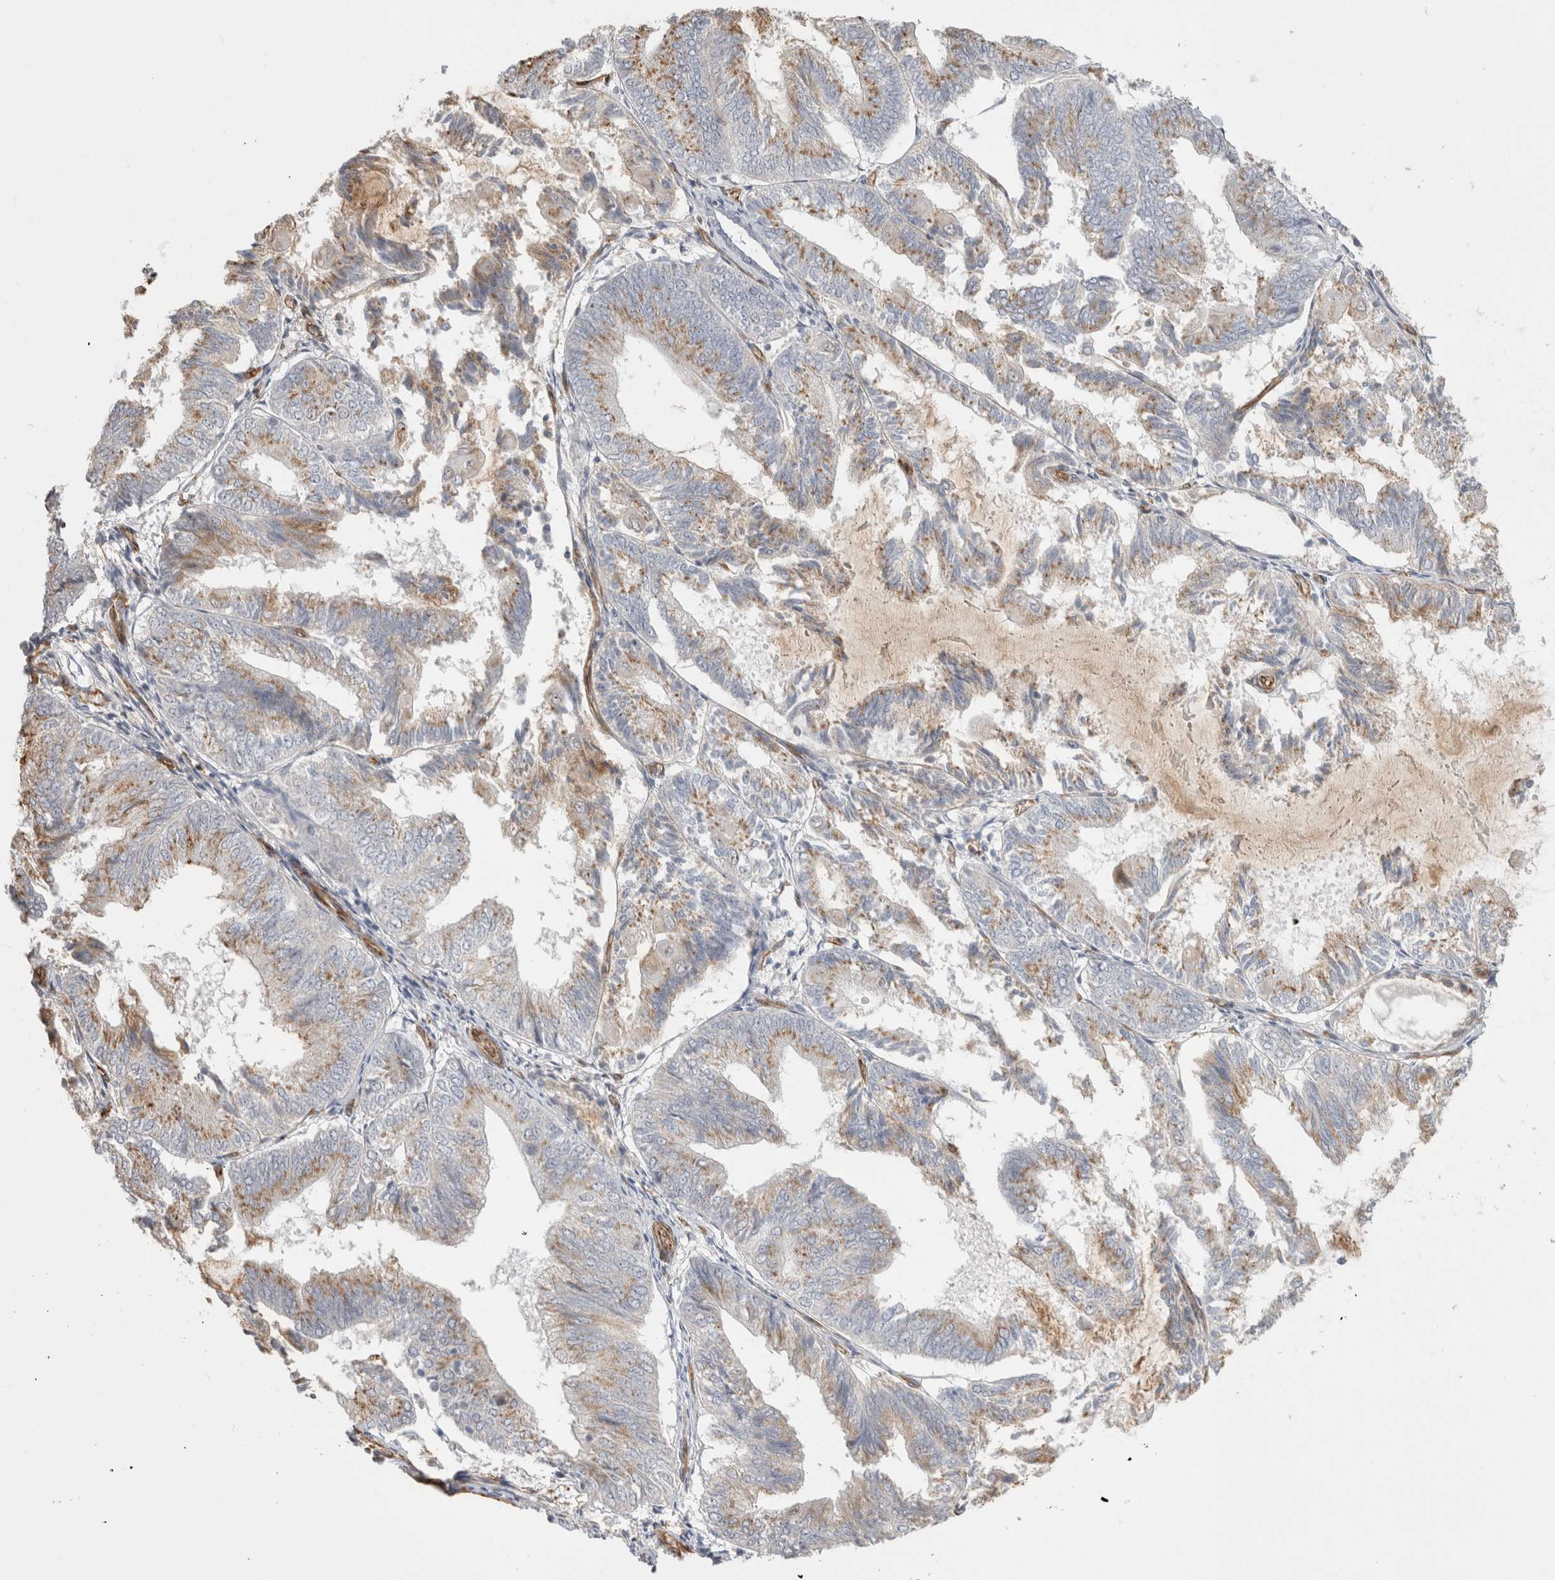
{"staining": {"intensity": "moderate", "quantity": ">75%", "location": "cytoplasmic/membranous"}, "tissue": "endometrial cancer", "cell_type": "Tumor cells", "image_type": "cancer", "snomed": [{"axis": "morphology", "description": "Adenocarcinoma, NOS"}, {"axis": "topography", "description": "Endometrium"}], "caption": "Human endometrial cancer stained for a protein (brown) exhibits moderate cytoplasmic/membranous positive expression in about >75% of tumor cells.", "gene": "CAAP1", "patient": {"sex": "female", "age": 81}}